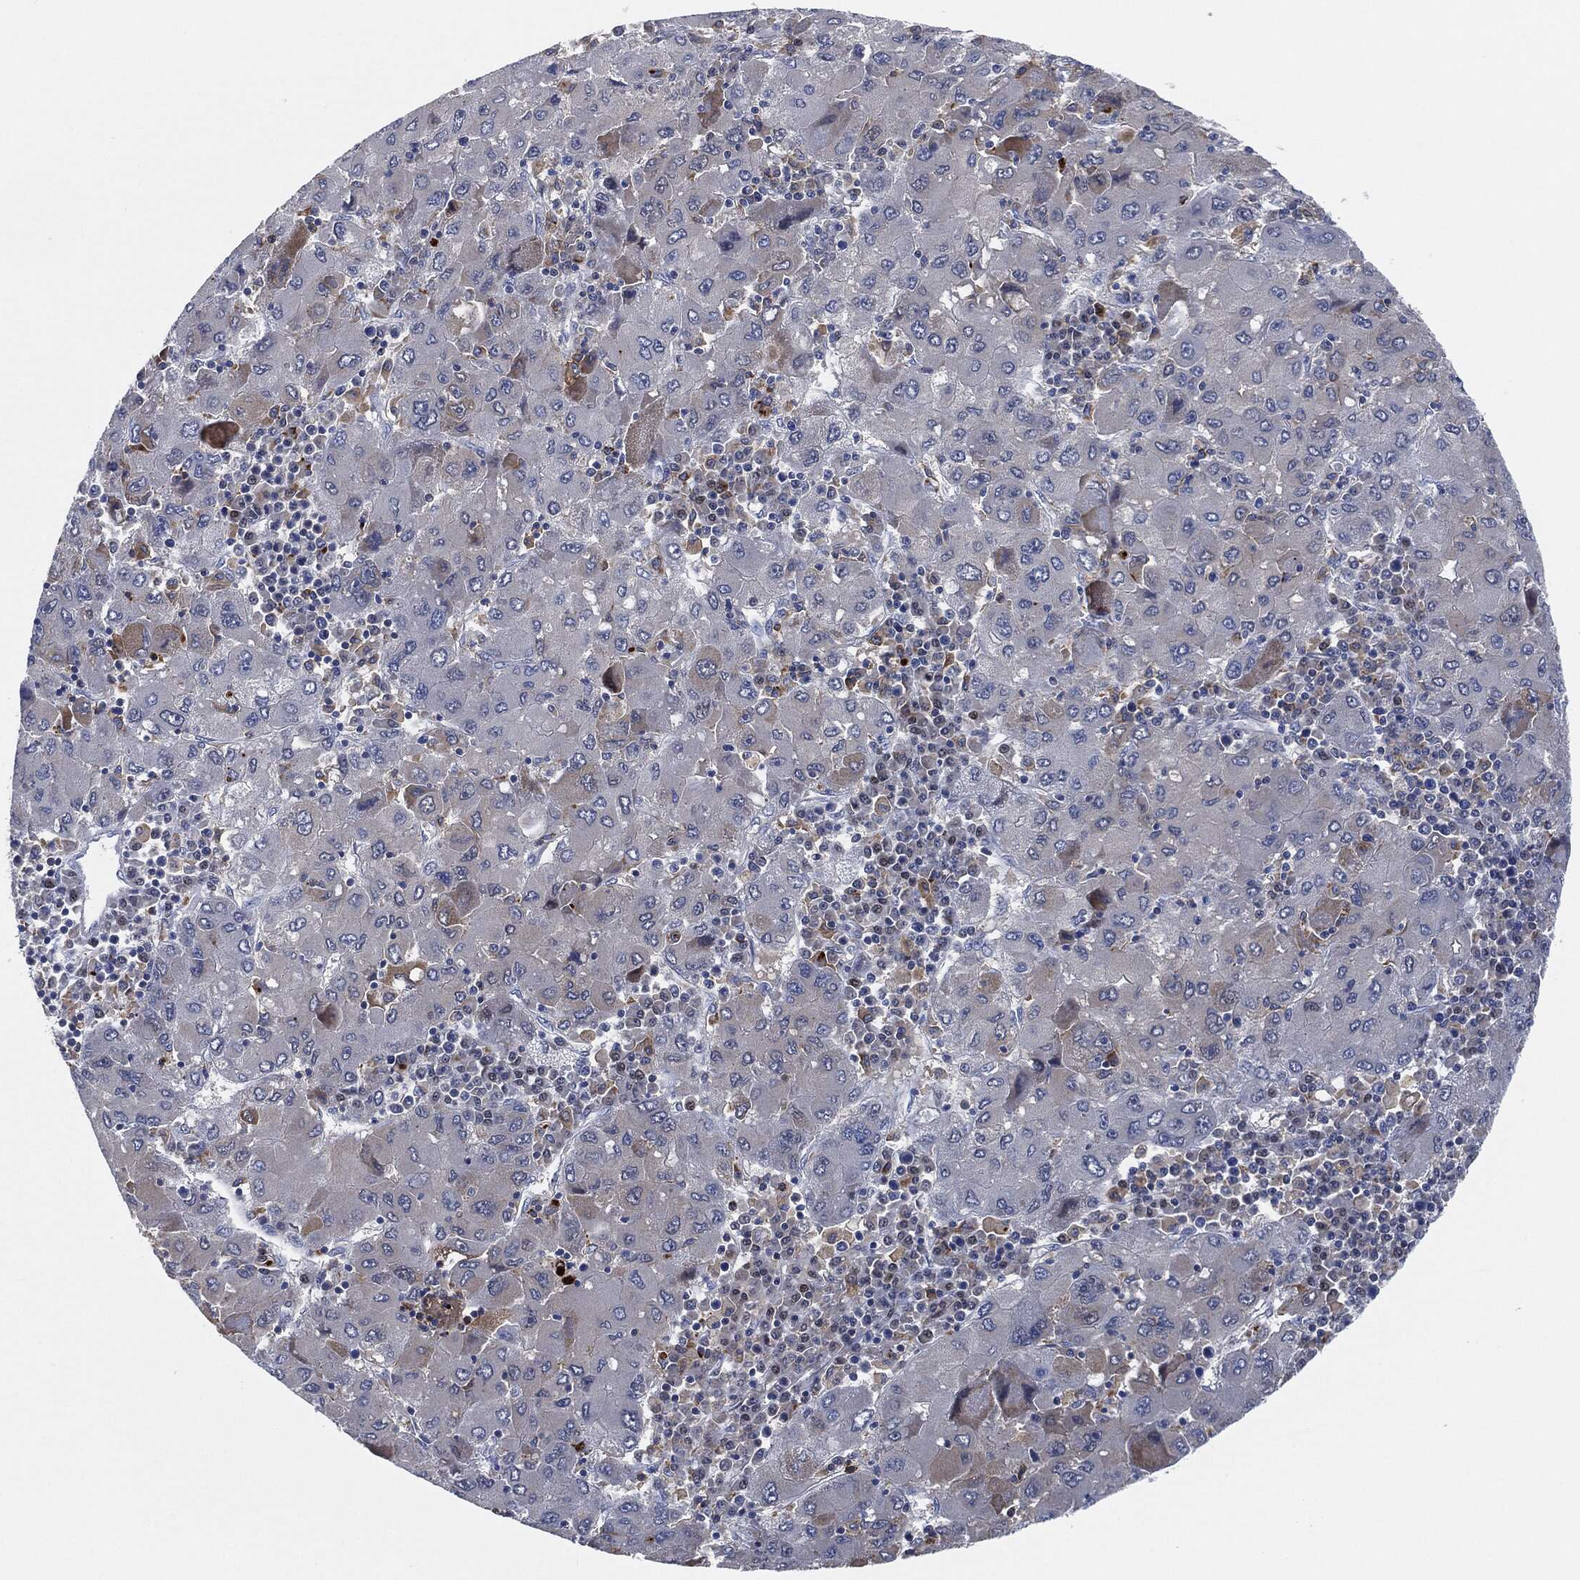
{"staining": {"intensity": "moderate", "quantity": "<25%", "location": "cytoplasmic/membranous"}, "tissue": "liver cancer", "cell_type": "Tumor cells", "image_type": "cancer", "snomed": [{"axis": "morphology", "description": "Carcinoma, Hepatocellular, NOS"}, {"axis": "topography", "description": "Liver"}], "caption": "About <25% of tumor cells in human hepatocellular carcinoma (liver) display moderate cytoplasmic/membranous protein positivity as visualized by brown immunohistochemical staining.", "gene": "VSIG4", "patient": {"sex": "male", "age": 75}}